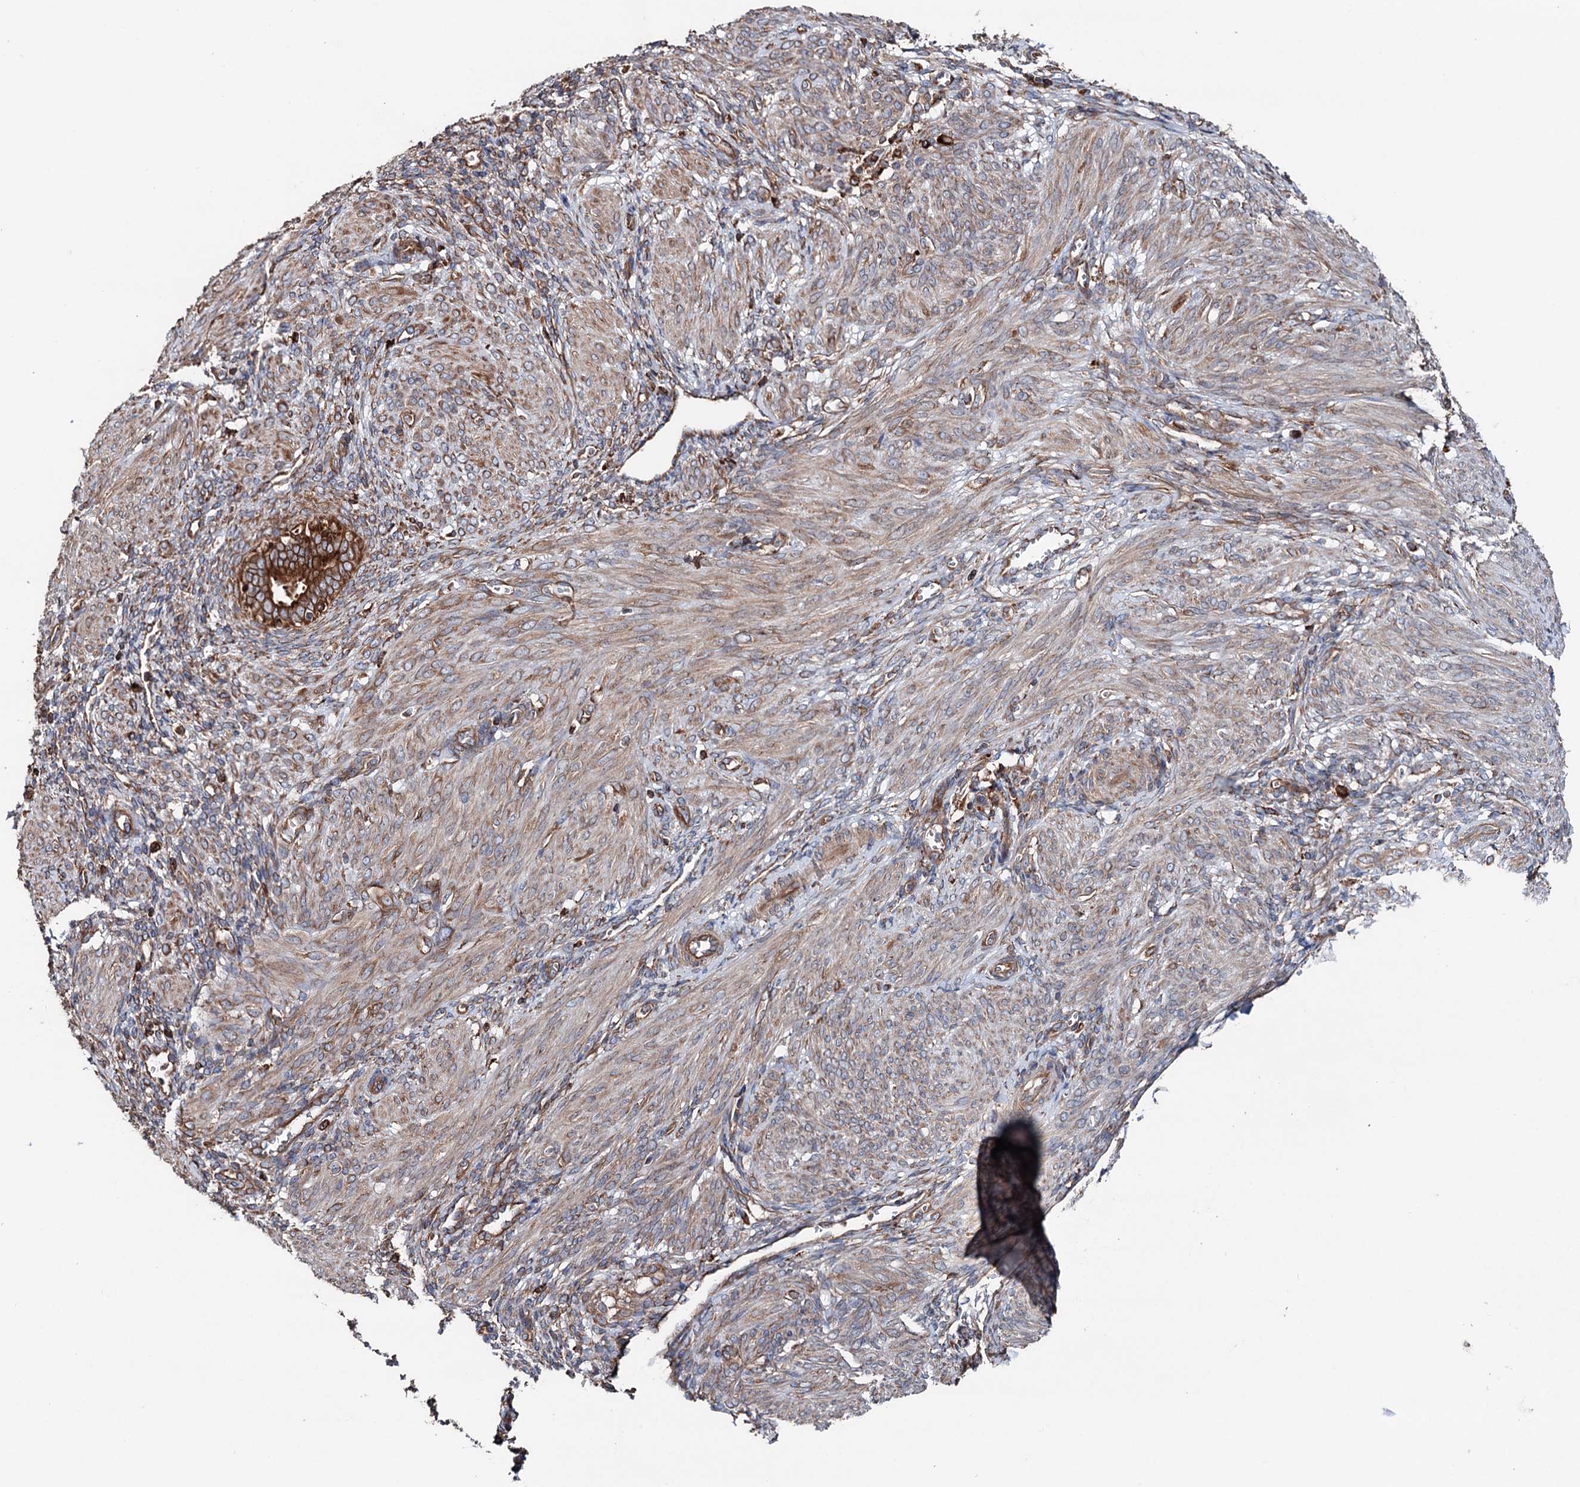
{"staining": {"intensity": "weak", "quantity": "<25%", "location": "cytoplasmic/membranous"}, "tissue": "smooth muscle", "cell_type": "Smooth muscle cells", "image_type": "normal", "snomed": [{"axis": "morphology", "description": "Normal tissue, NOS"}, {"axis": "topography", "description": "Smooth muscle"}], "caption": "An immunohistochemistry (IHC) histopathology image of unremarkable smooth muscle is shown. There is no staining in smooth muscle cells of smooth muscle. (Immunohistochemistry, brightfield microscopy, high magnification).", "gene": "ERP29", "patient": {"sex": "female", "age": 39}}